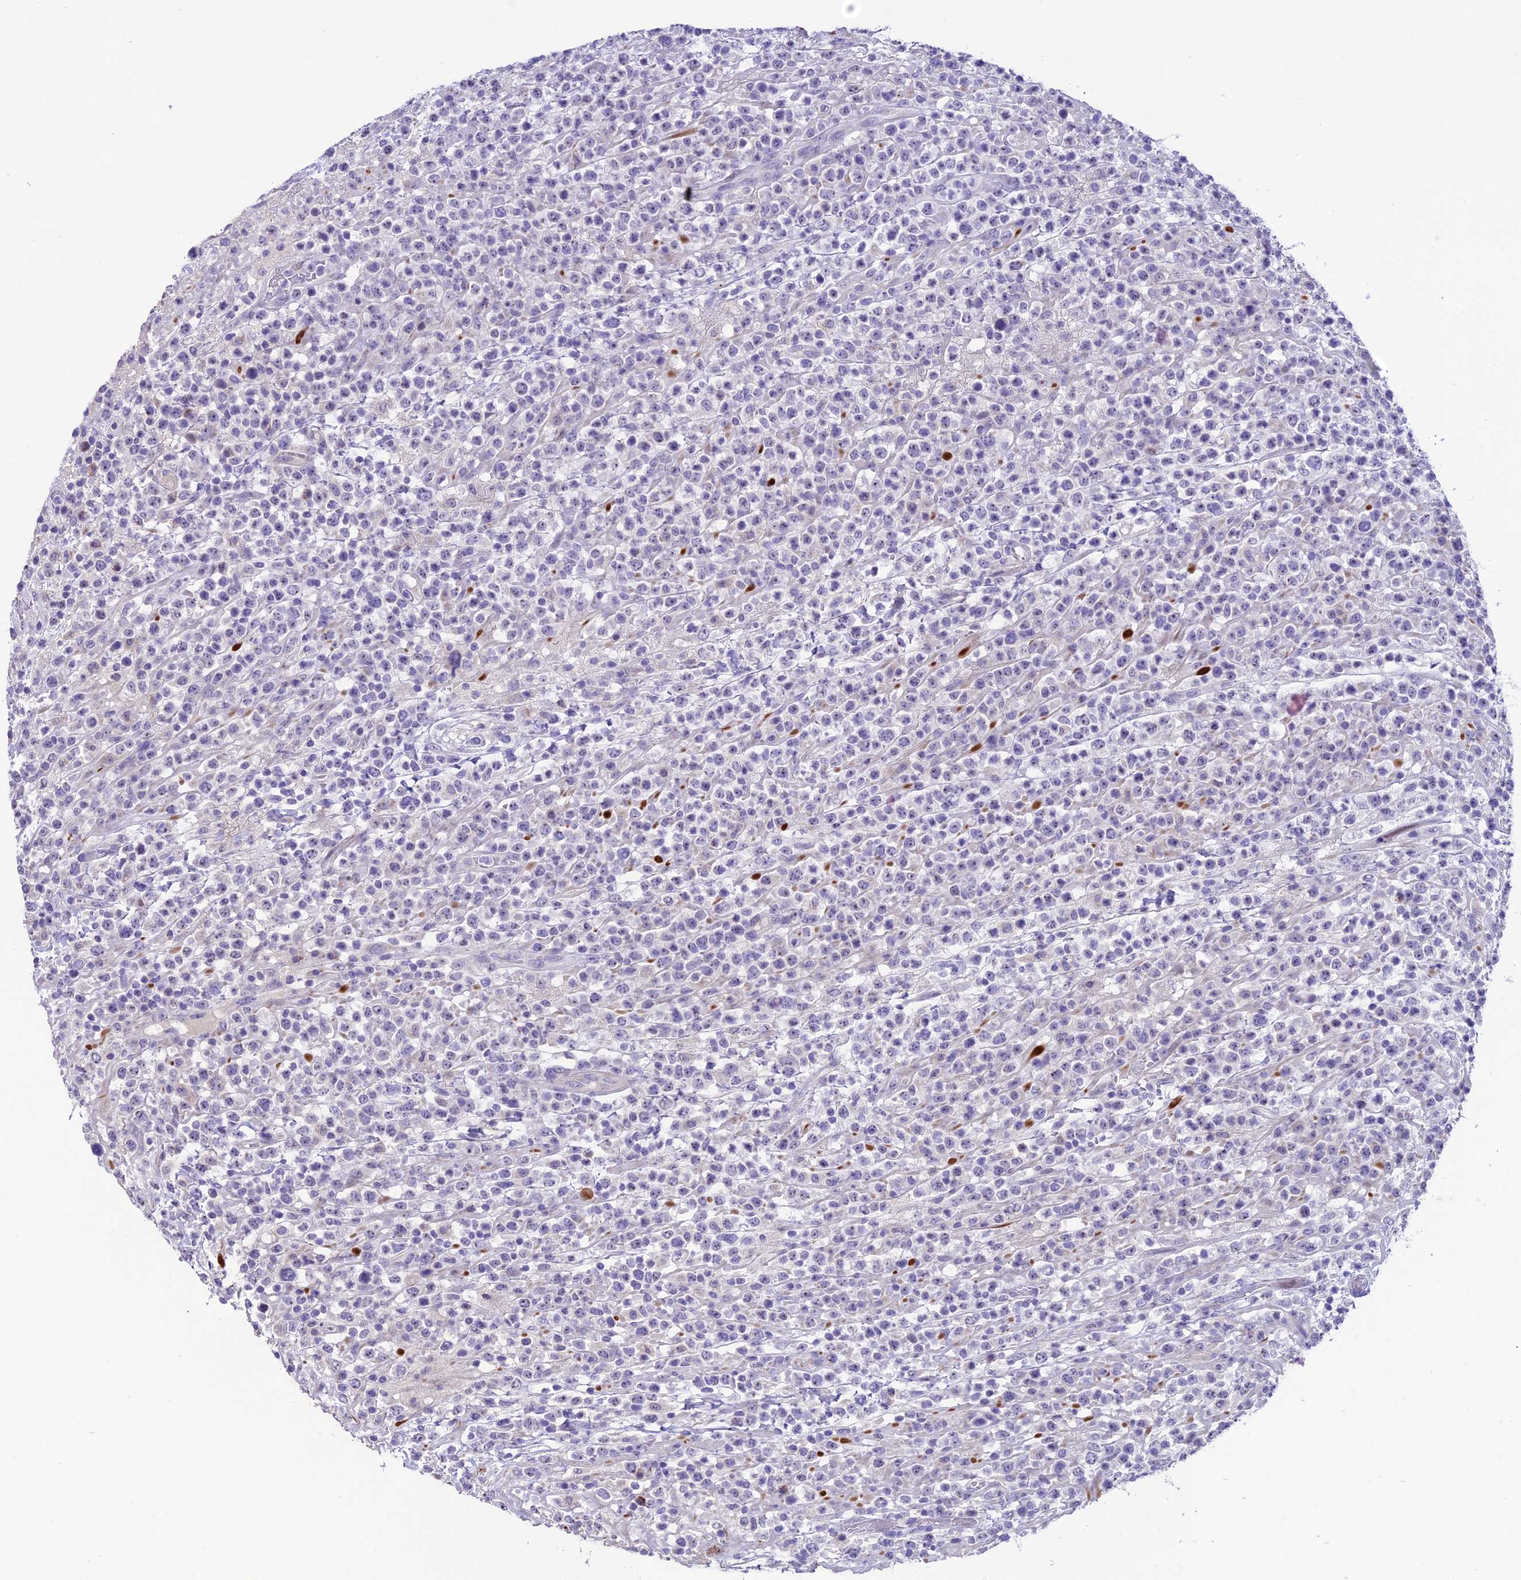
{"staining": {"intensity": "negative", "quantity": "none", "location": "none"}, "tissue": "lymphoma", "cell_type": "Tumor cells", "image_type": "cancer", "snomed": [{"axis": "morphology", "description": "Malignant lymphoma, non-Hodgkin's type, High grade"}, {"axis": "topography", "description": "Colon"}], "caption": "A micrograph of human lymphoma is negative for staining in tumor cells. Nuclei are stained in blue.", "gene": "SLC10A1", "patient": {"sex": "female", "age": 53}}